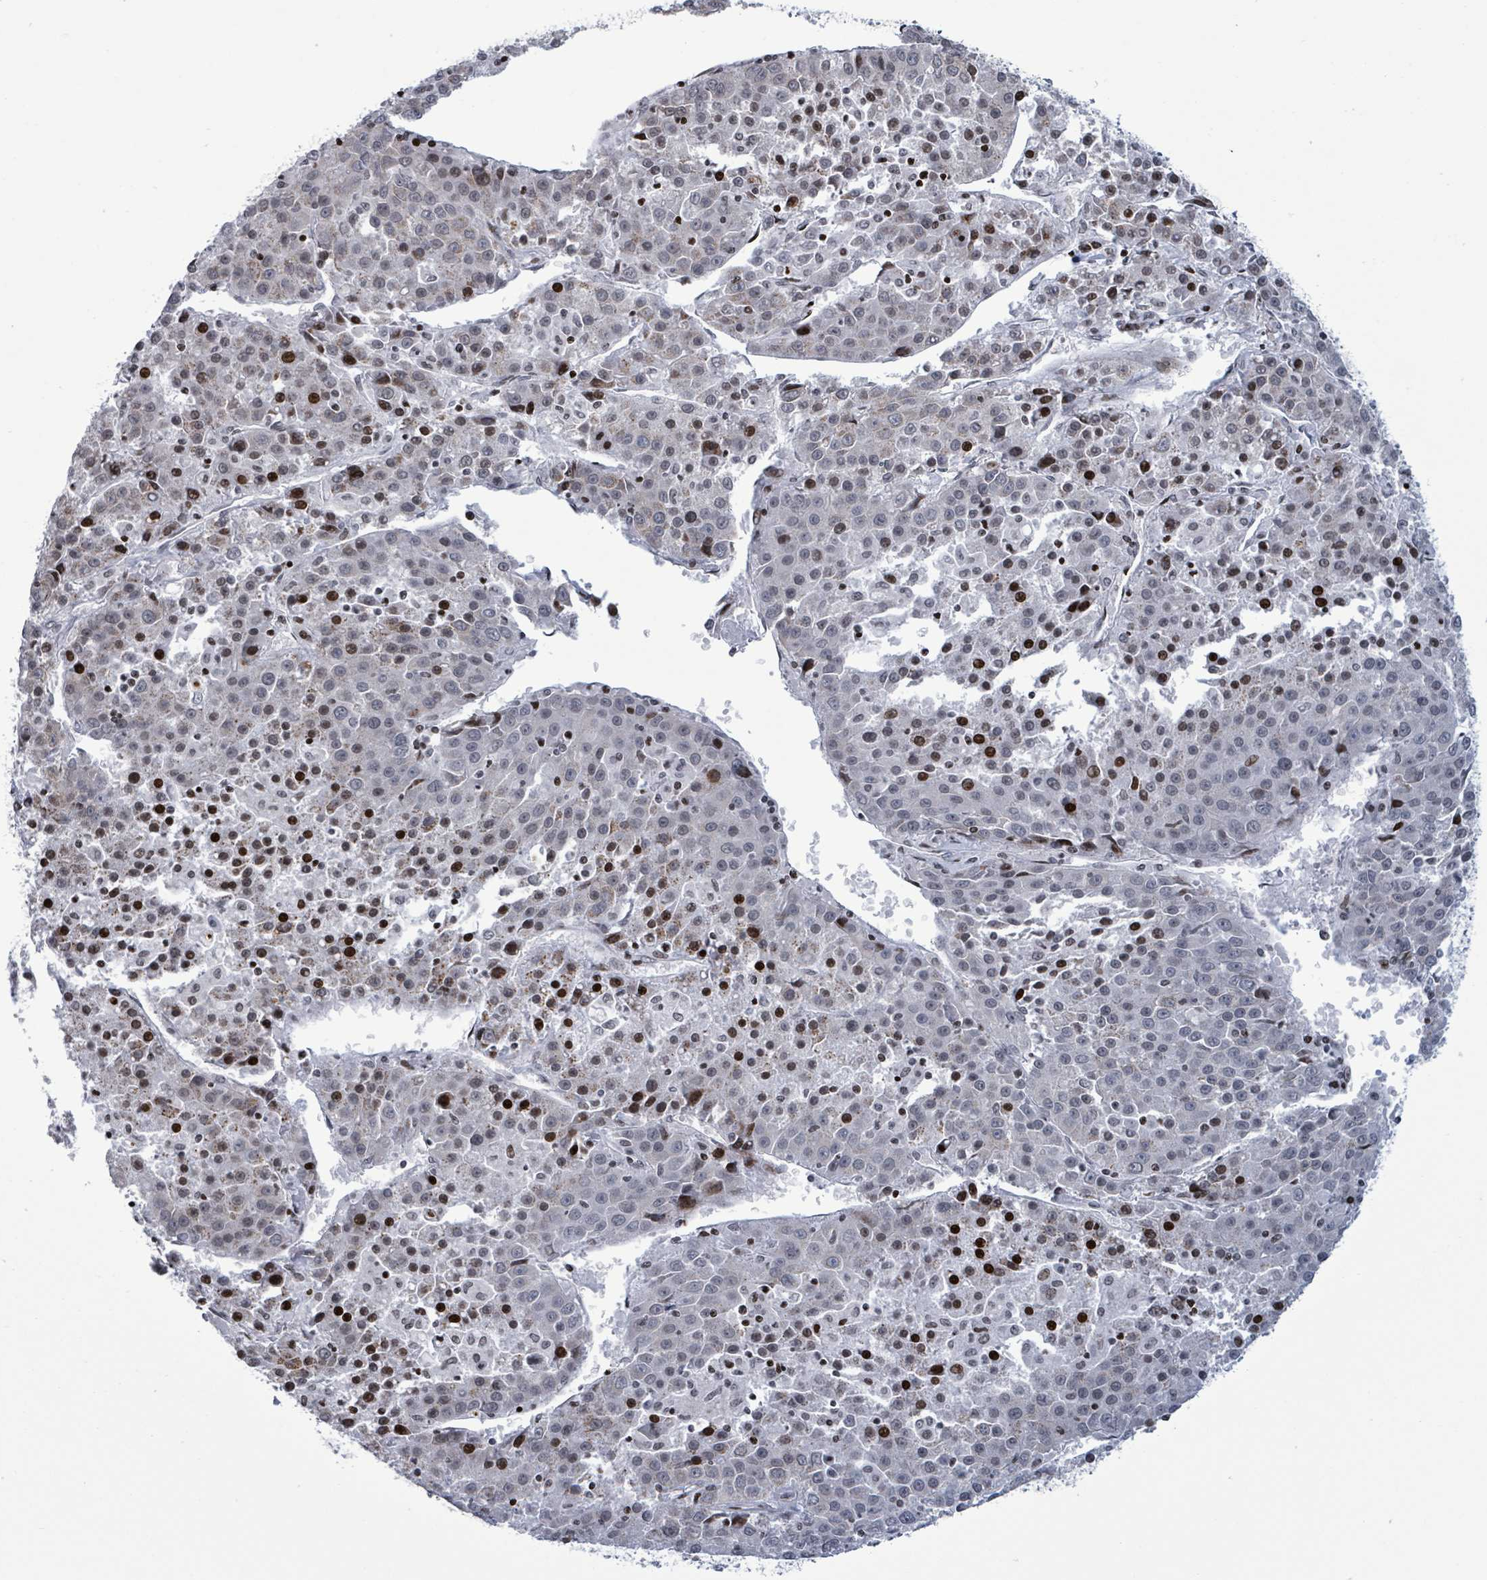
{"staining": {"intensity": "strong", "quantity": "<25%", "location": "nuclear"}, "tissue": "liver cancer", "cell_type": "Tumor cells", "image_type": "cancer", "snomed": [{"axis": "morphology", "description": "Carcinoma, Hepatocellular, NOS"}, {"axis": "topography", "description": "Liver"}], "caption": "Immunohistochemical staining of human liver hepatocellular carcinoma reveals strong nuclear protein expression in about <25% of tumor cells. (Stains: DAB in brown, nuclei in blue, Microscopy: brightfield microscopy at high magnification).", "gene": "FNDC4", "patient": {"sex": "female", "age": 53}}